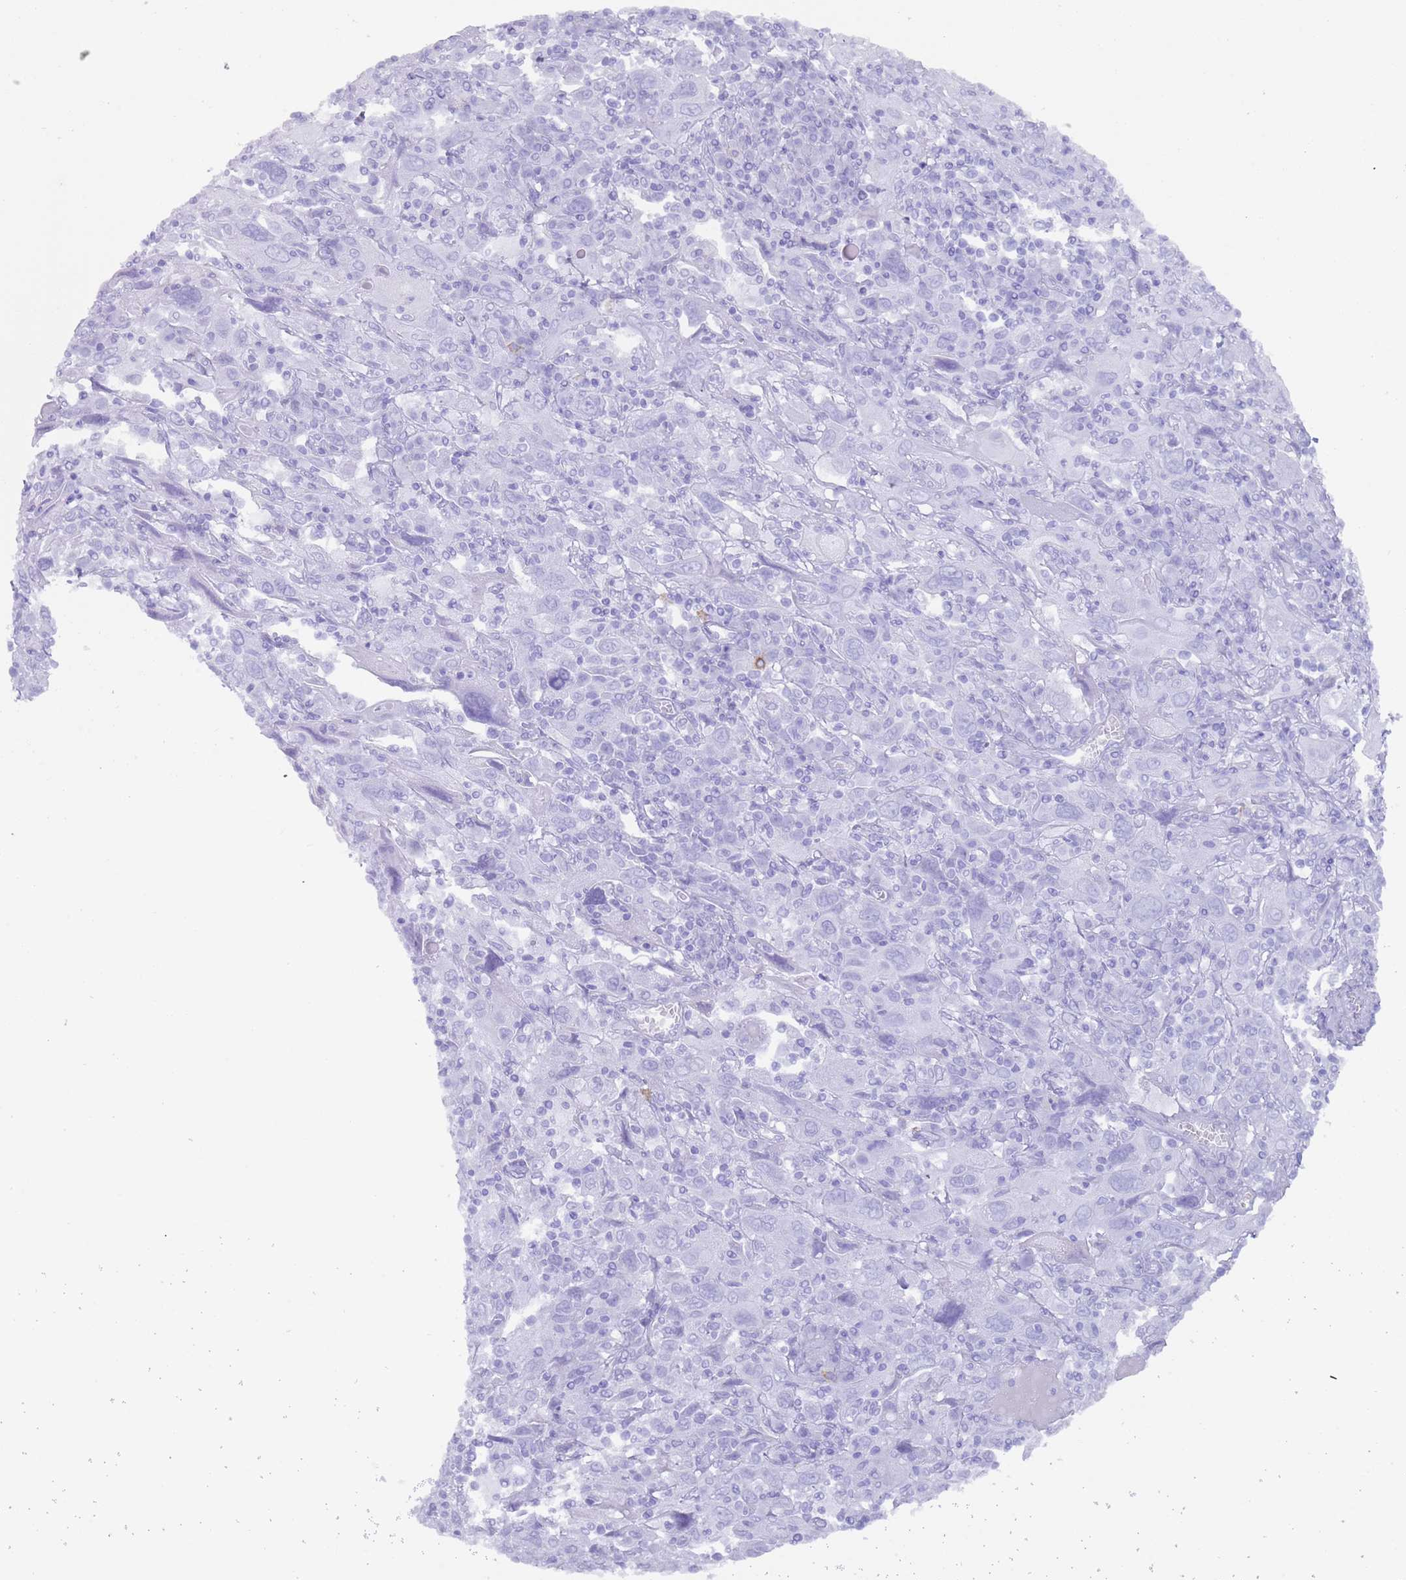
{"staining": {"intensity": "negative", "quantity": "none", "location": "none"}, "tissue": "cervical cancer", "cell_type": "Tumor cells", "image_type": "cancer", "snomed": [{"axis": "morphology", "description": "Squamous cell carcinoma, NOS"}, {"axis": "topography", "description": "Cervix"}], "caption": "A photomicrograph of human cervical squamous cell carcinoma is negative for staining in tumor cells.", "gene": "MYADML2", "patient": {"sex": "female", "age": 46}}